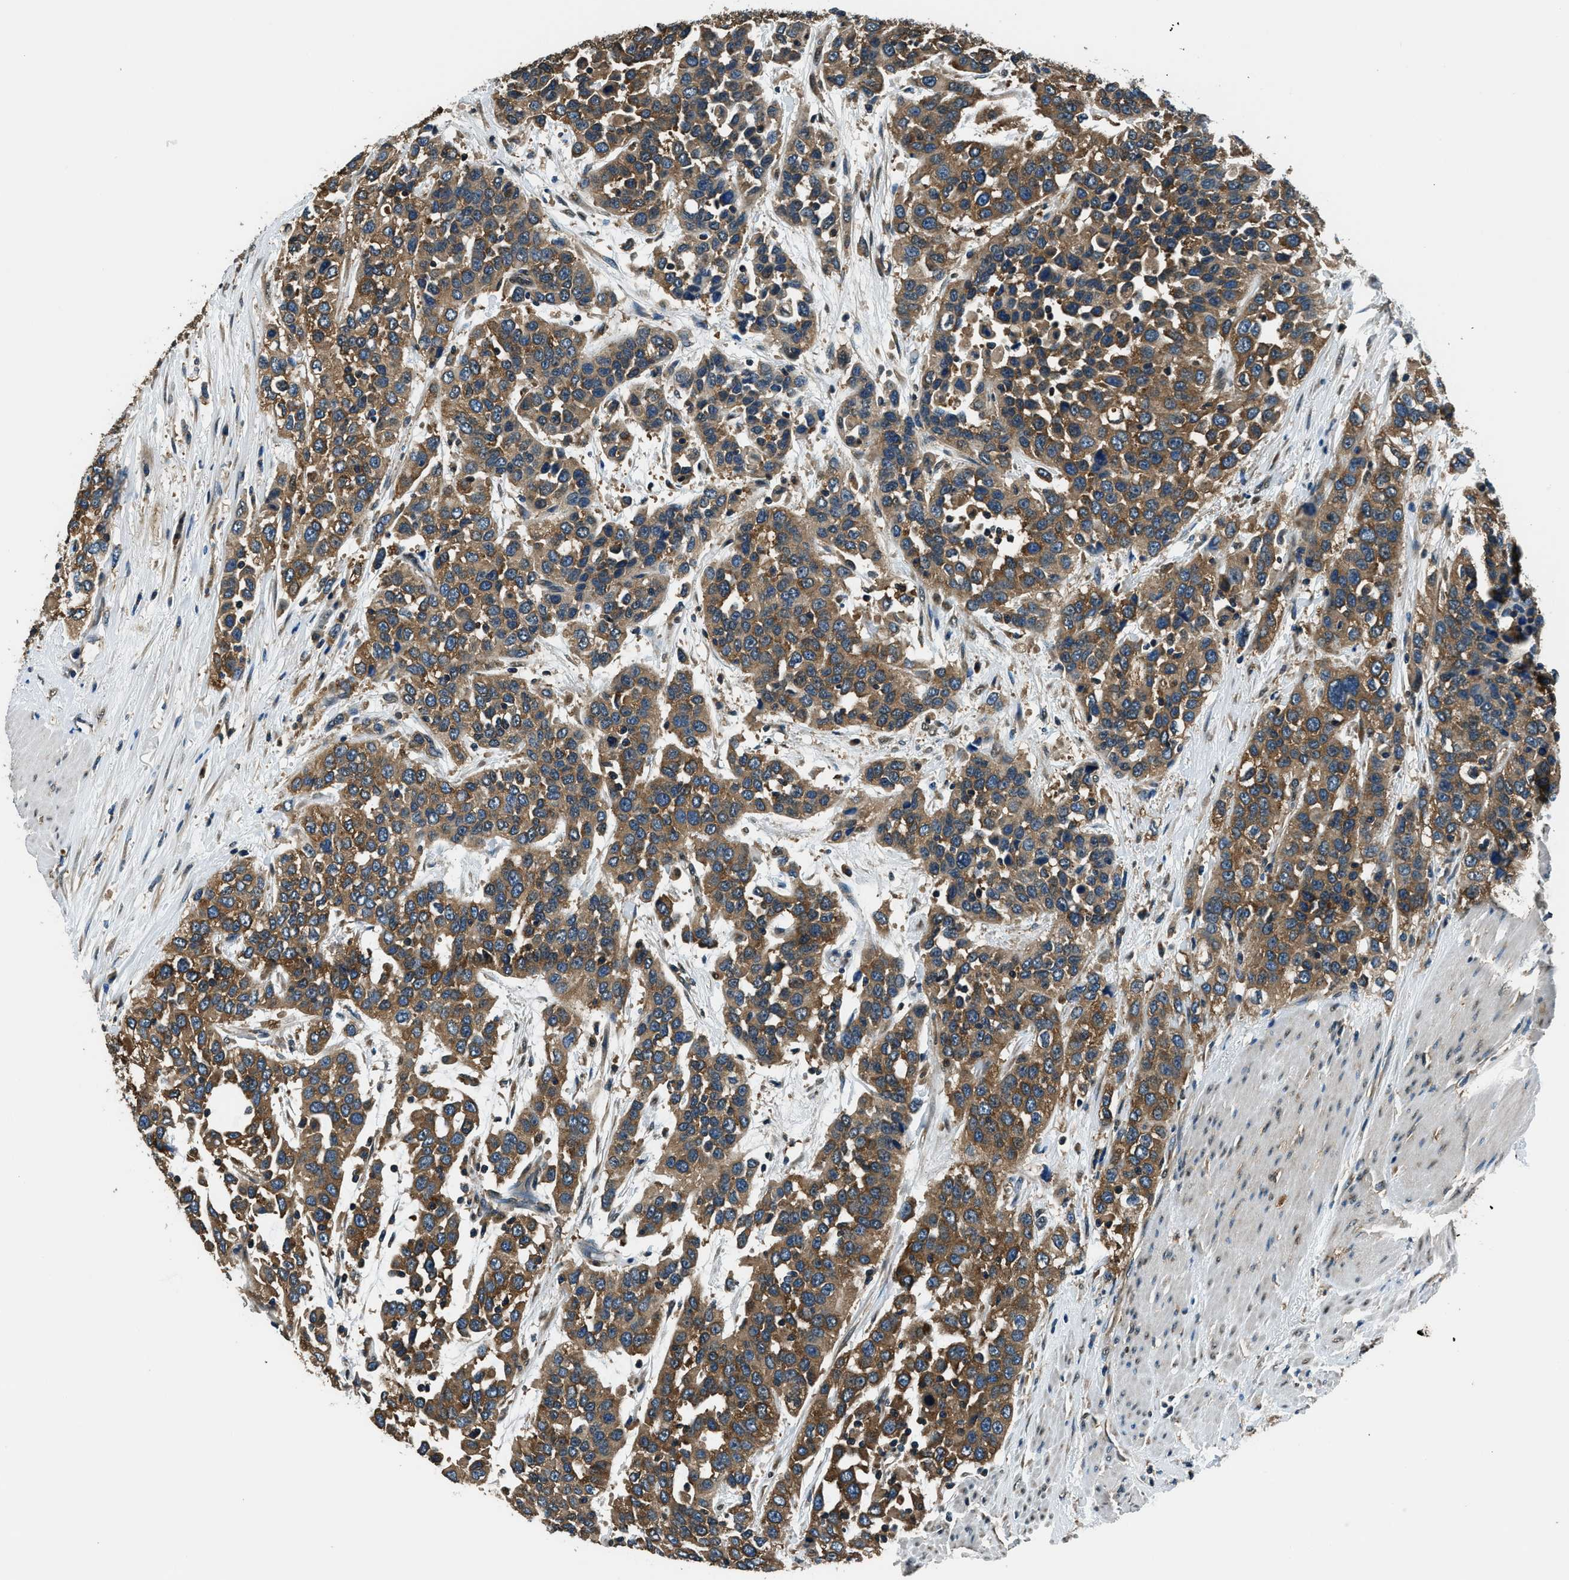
{"staining": {"intensity": "moderate", "quantity": ">75%", "location": "cytoplasmic/membranous"}, "tissue": "urothelial cancer", "cell_type": "Tumor cells", "image_type": "cancer", "snomed": [{"axis": "morphology", "description": "Urothelial carcinoma, High grade"}, {"axis": "topography", "description": "Urinary bladder"}], "caption": "About >75% of tumor cells in human high-grade urothelial carcinoma reveal moderate cytoplasmic/membranous protein expression as visualized by brown immunohistochemical staining.", "gene": "ARFGAP2", "patient": {"sex": "female", "age": 80}}